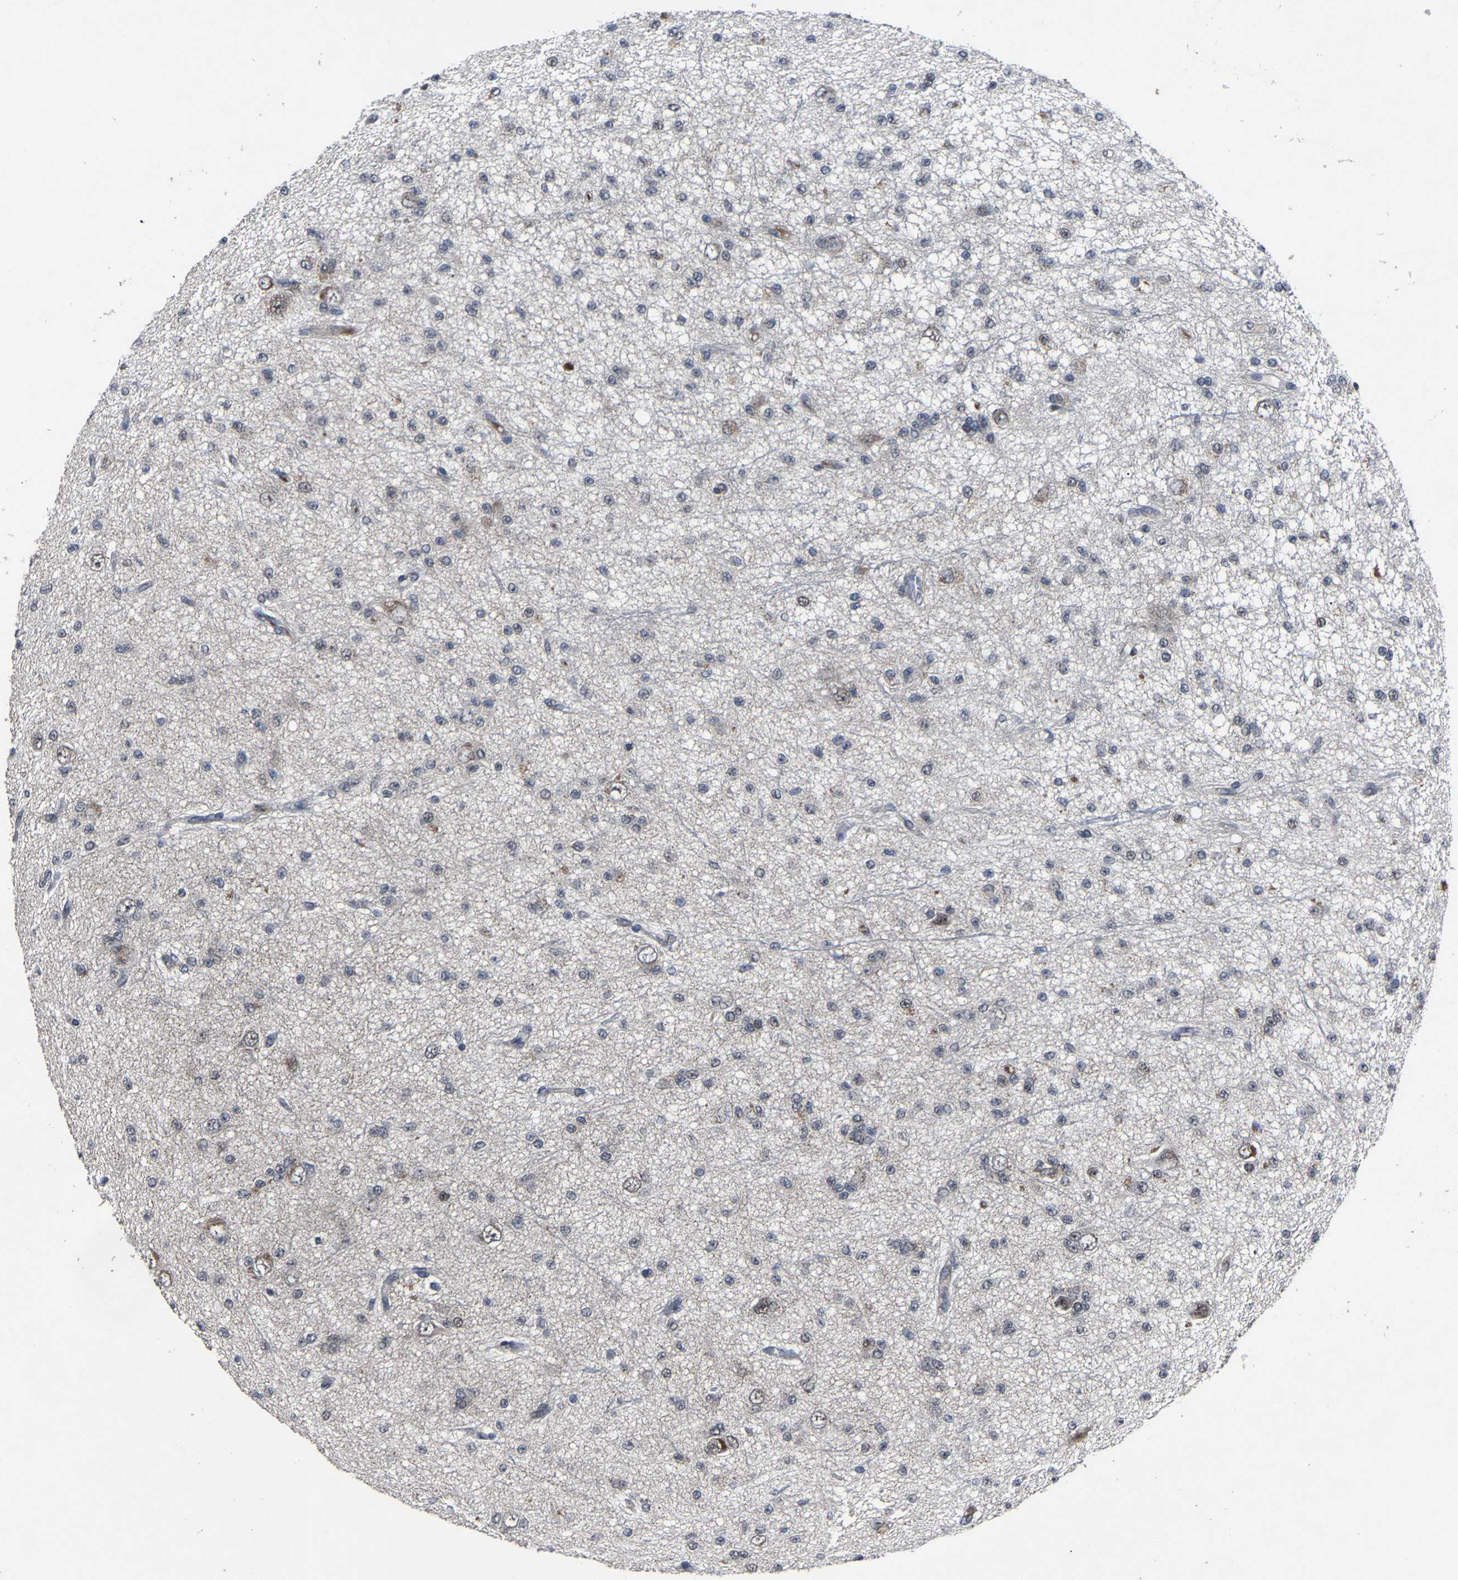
{"staining": {"intensity": "negative", "quantity": "none", "location": "none"}, "tissue": "glioma", "cell_type": "Tumor cells", "image_type": "cancer", "snomed": [{"axis": "morphology", "description": "Glioma, malignant, Low grade"}, {"axis": "topography", "description": "Brain"}], "caption": "IHC micrograph of neoplastic tissue: human malignant glioma (low-grade) stained with DAB demonstrates no significant protein staining in tumor cells. The staining is performed using DAB (3,3'-diaminobenzidine) brown chromogen with nuclei counter-stained in using hematoxylin.", "gene": "LSM8", "patient": {"sex": "male", "age": 38}}